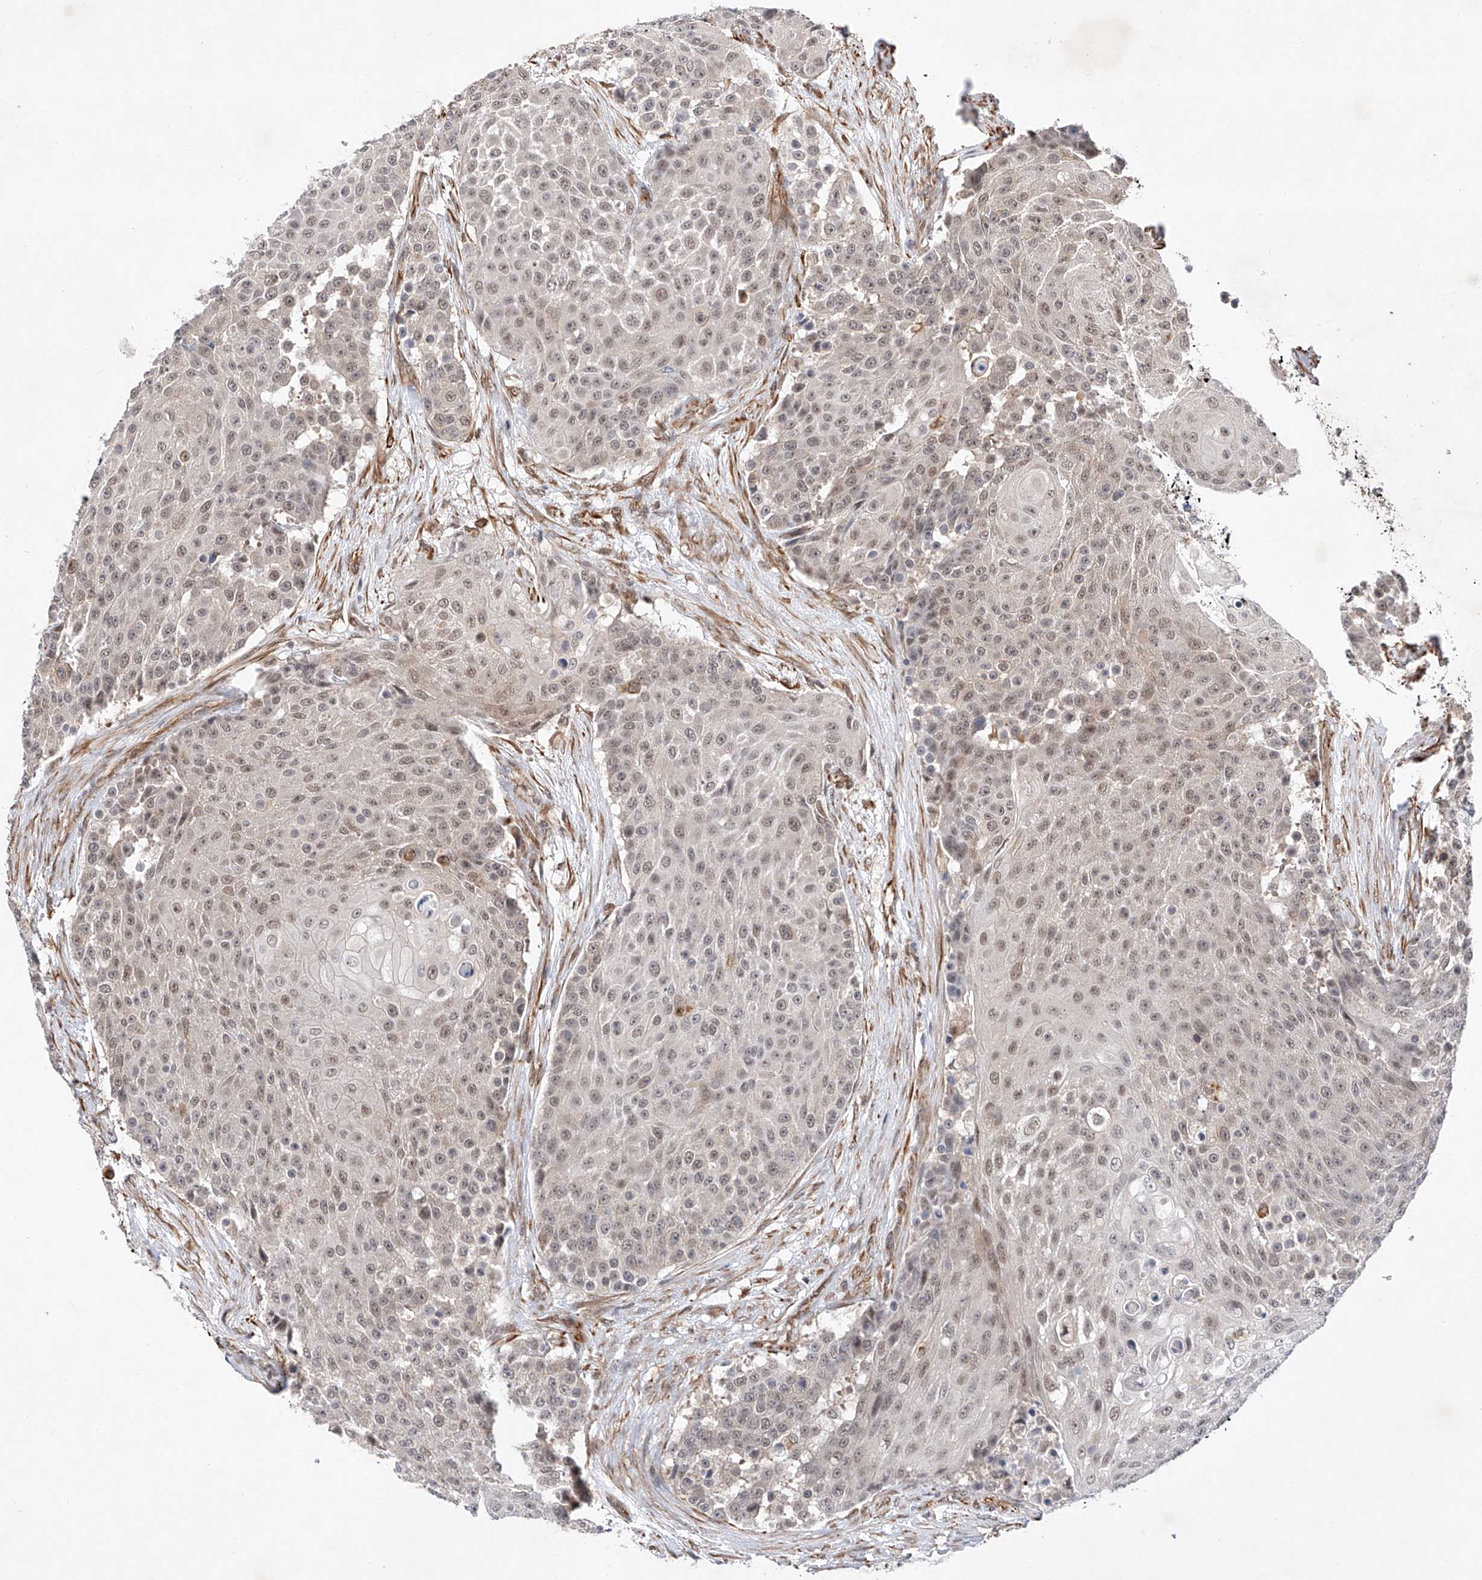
{"staining": {"intensity": "weak", "quantity": ">75%", "location": "nuclear"}, "tissue": "urothelial cancer", "cell_type": "Tumor cells", "image_type": "cancer", "snomed": [{"axis": "morphology", "description": "Urothelial carcinoma, High grade"}, {"axis": "topography", "description": "Urinary bladder"}], "caption": "Immunohistochemistry (IHC) (DAB) staining of urothelial cancer shows weak nuclear protein staining in approximately >75% of tumor cells.", "gene": "AMD1", "patient": {"sex": "female", "age": 63}}